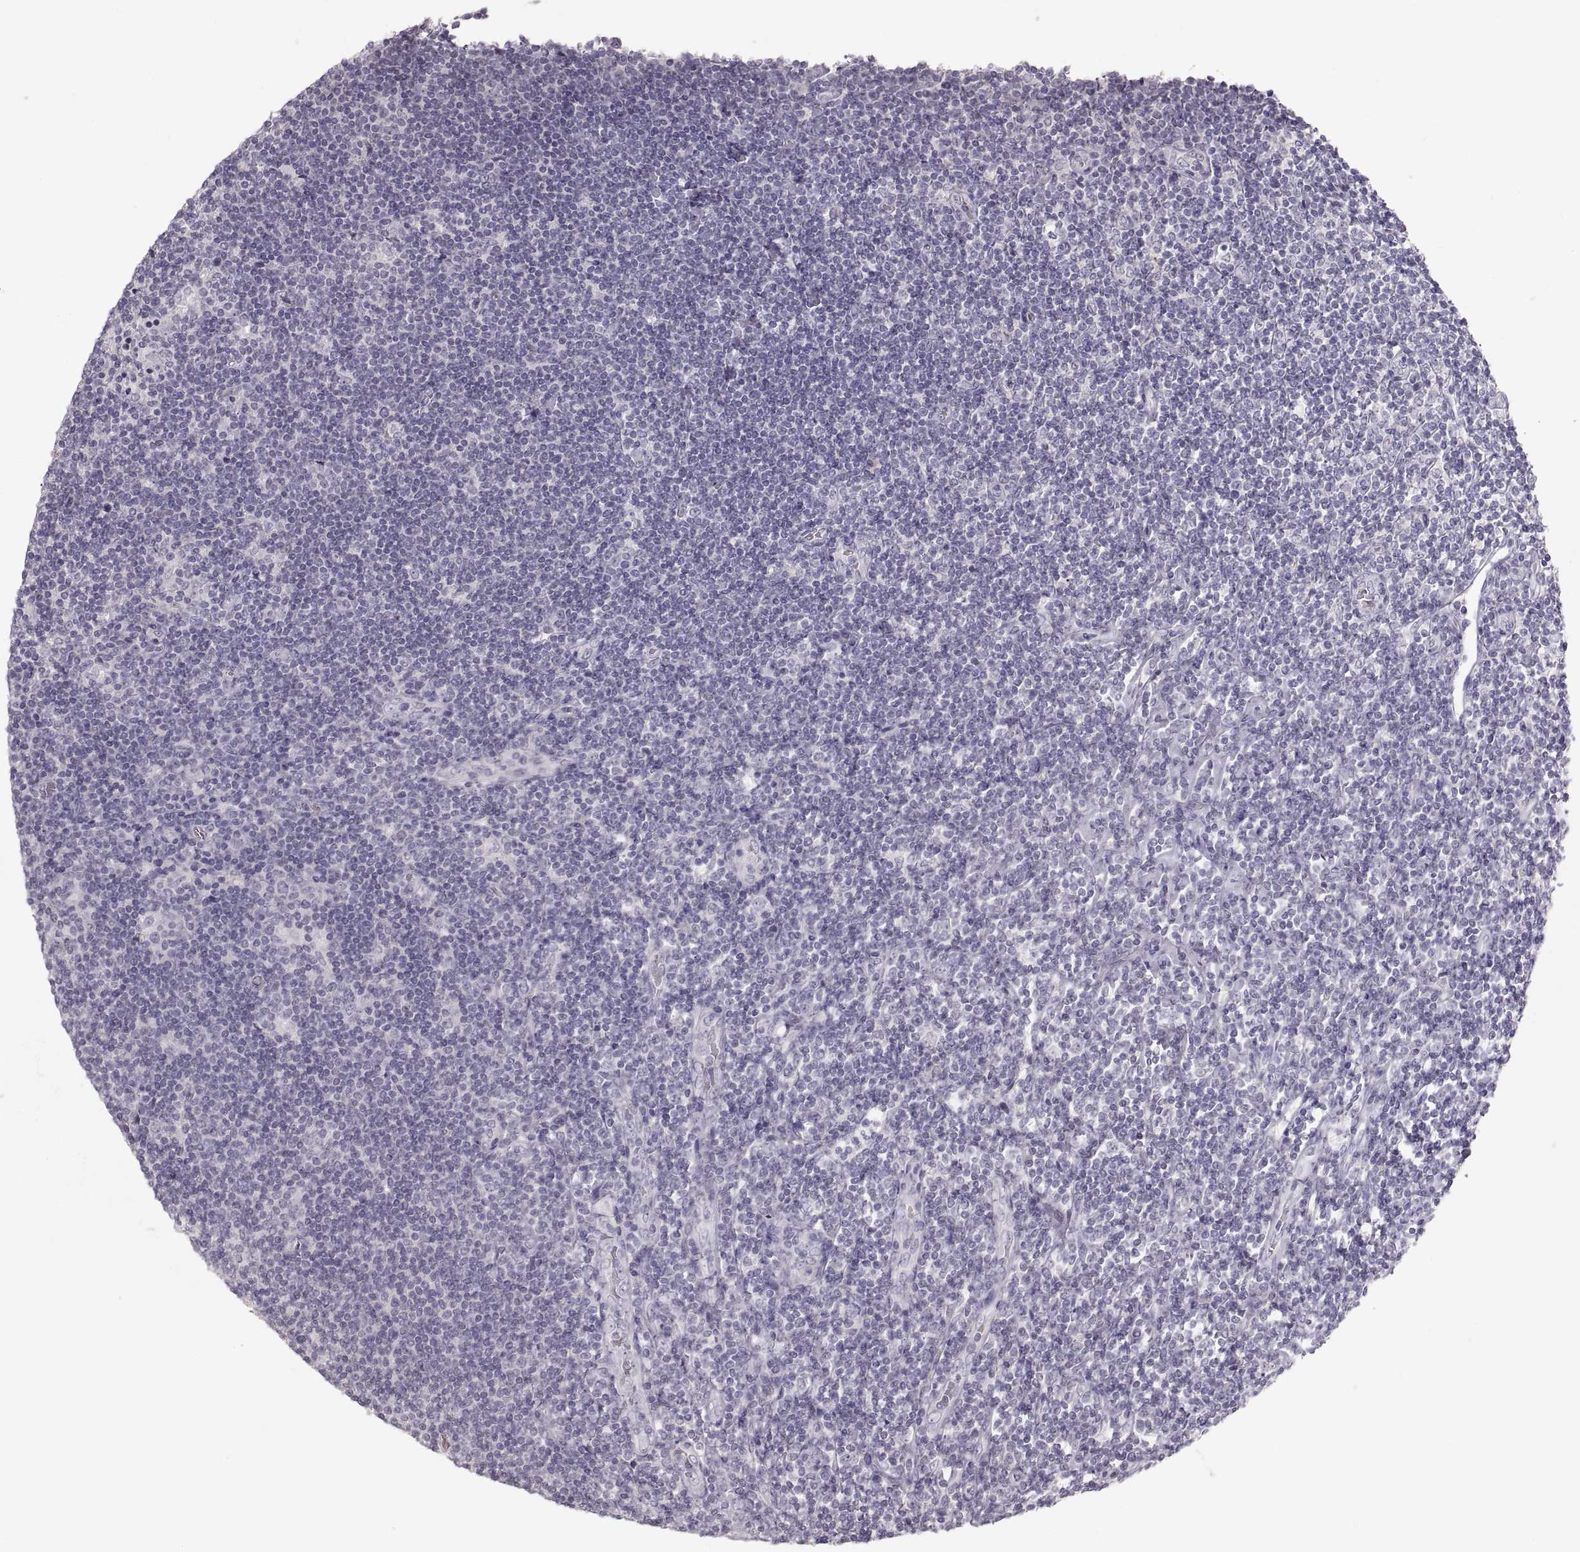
{"staining": {"intensity": "negative", "quantity": "none", "location": "none"}, "tissue": "lymphoma", "cell_type": "Tumor cells", "image_type": "cancer", "snomed": [{"axis": "morphology", "description": "Hodgkin's disease, NOS"}, {"axis": "topography", "description": "Lymph node"}], "caption": "IHC of human lymphoma exhibits no positivity in tumor cells.", "gene": "PCSK2", "patient": {"sex": "male", "age": 40}}